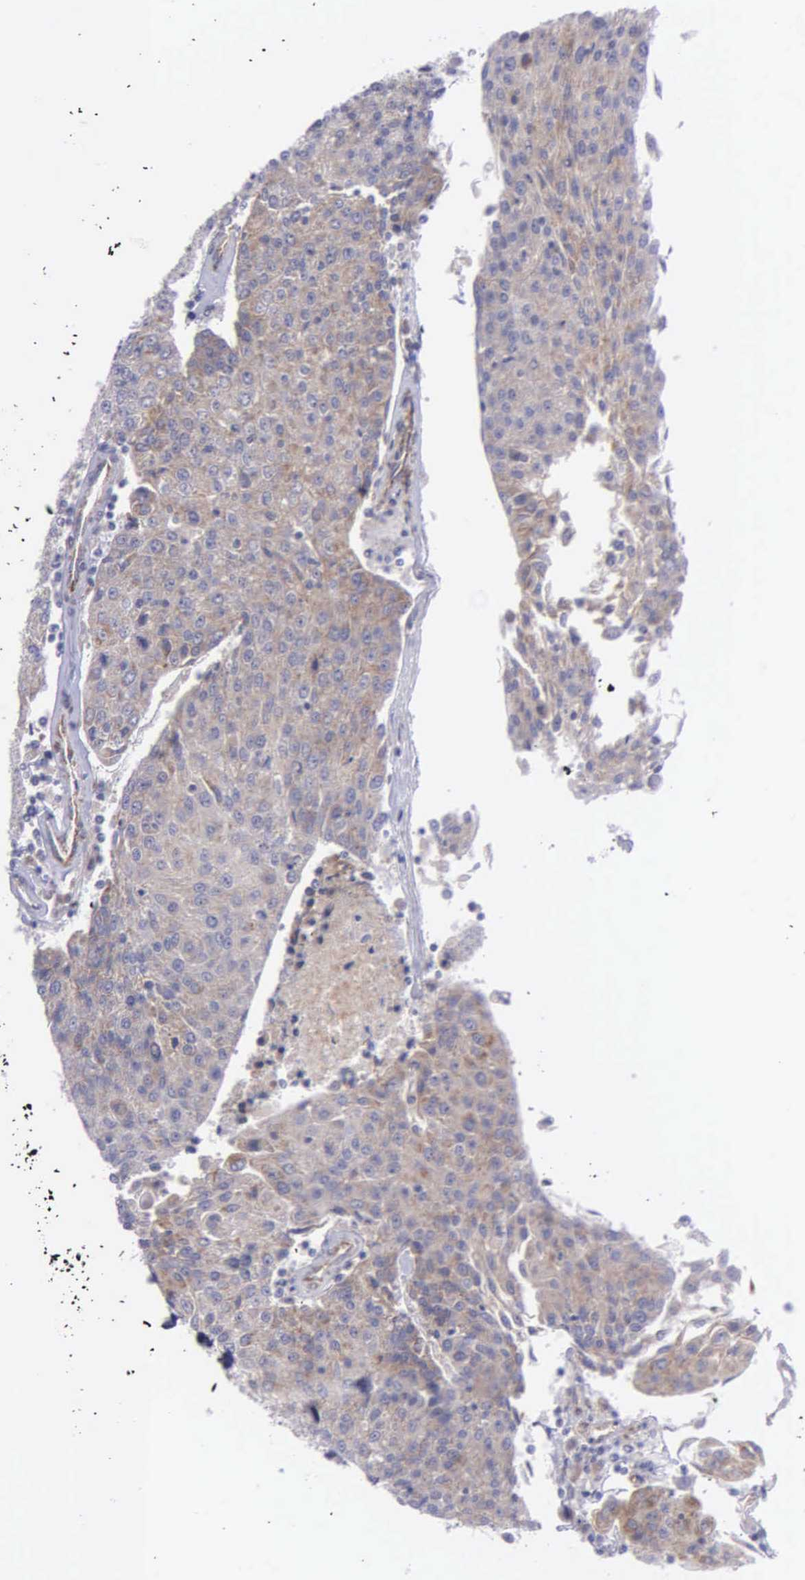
{"staining": {"intensity": "weak", "quantity": ">75%", "location": "cytoplasmic/membranous"}, "tissue": "urothelial cancer", "cell_type": "Tumor cells", "image_type": "cancer", "snomed": [{"axis": "morphology", "description": "Urothelial carcinoma, High grade"}, {"axis": "topography", "description": "Urinary bladder"}], "caption": "Immunohistochemistry histopathology image of high-grade urothelial carcinoma stained for a protein (brown), which demonstrates low levels of weak cytoplasmic/membranous positivity in about >75% of tumor cells.", "gene": "SYNJ2BP", "patient": {"sex": "female", "age": 85}}